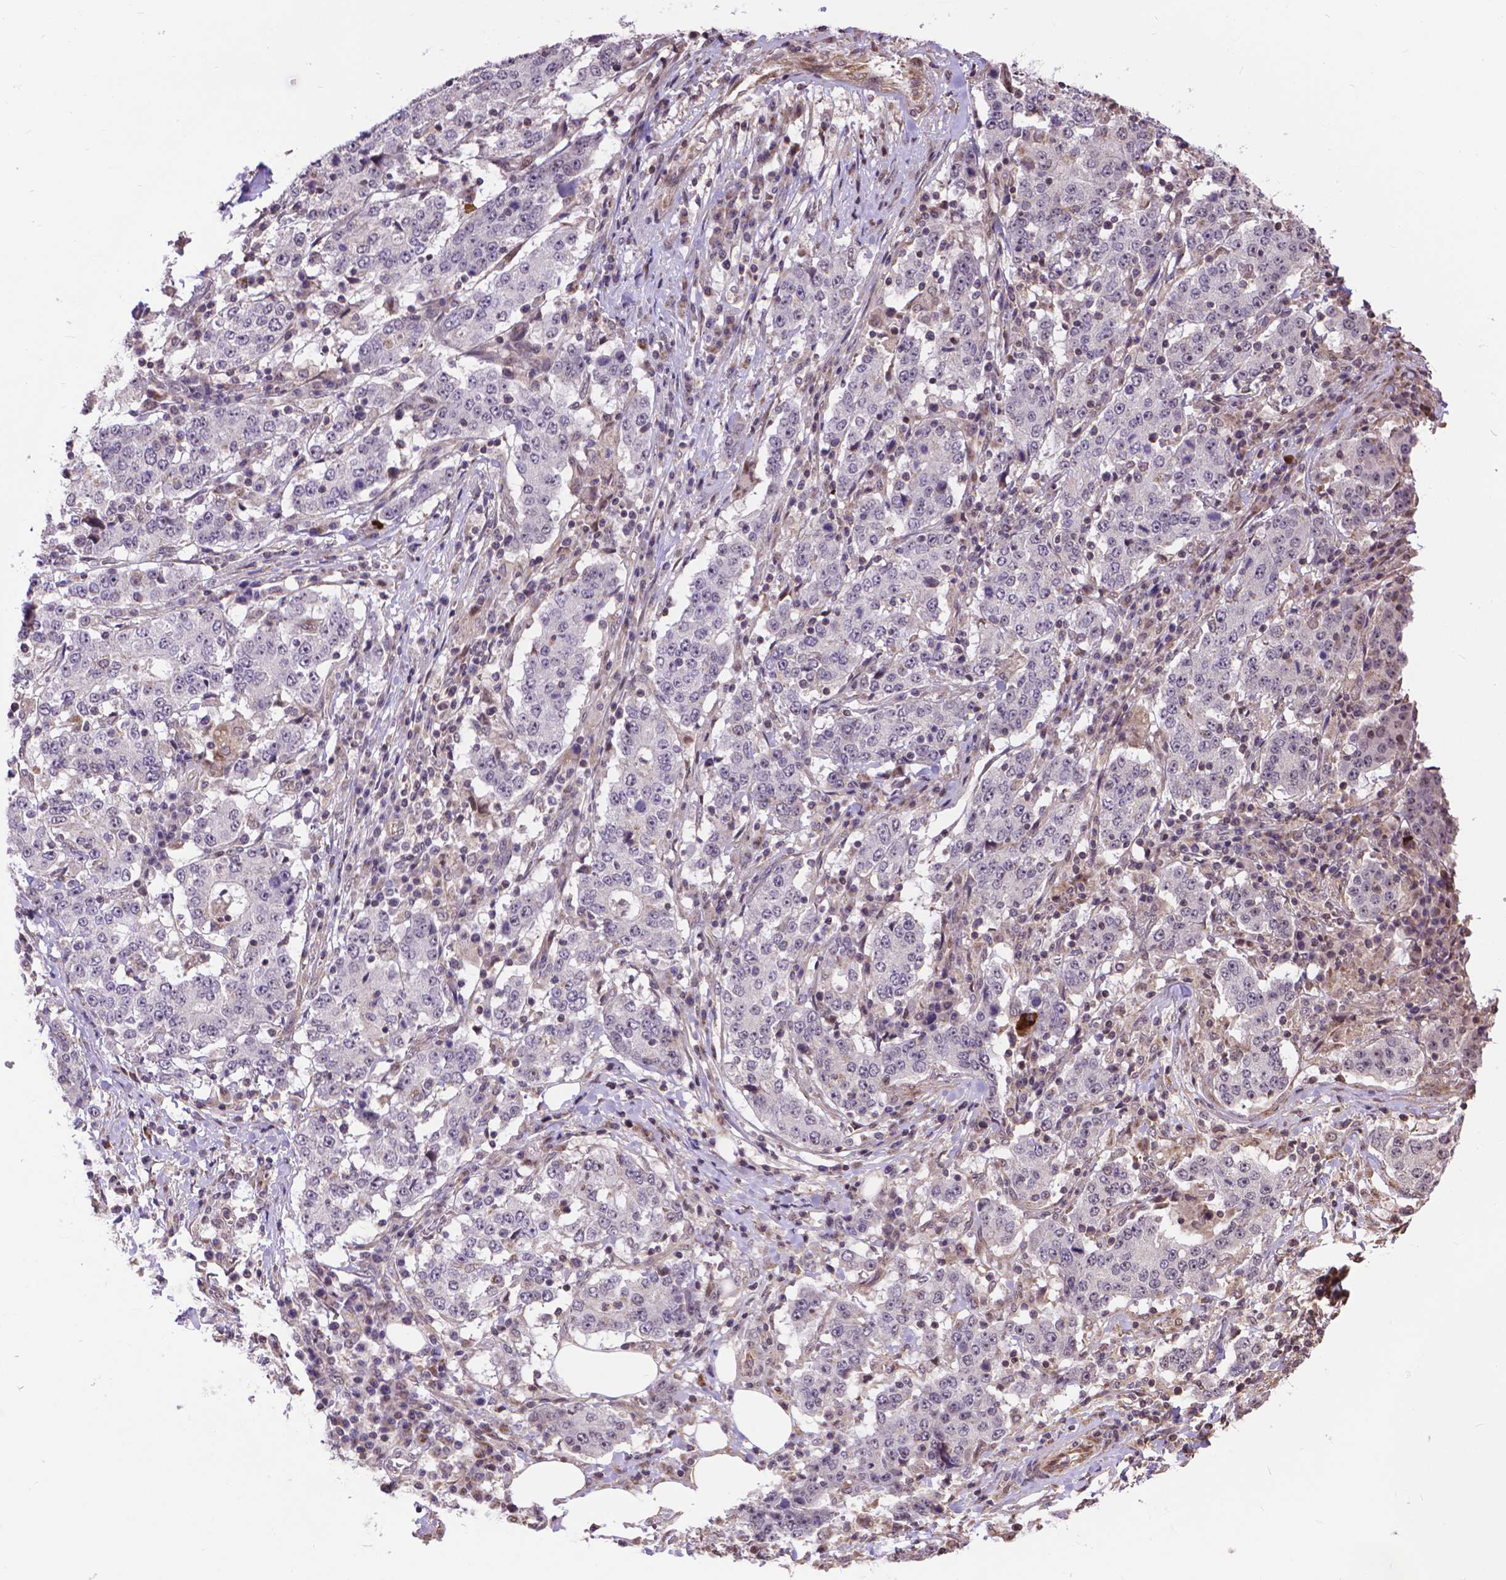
{"staining": {"intensity": "negative", "quantity": "none", "location": "none"}, "tissue": "stomach cancer", "cell_type": "Tumor cells", "image_type": "cancer", "snomed": [{"axis": "morphology", "description": "Adenocarcinoma, NOS"}, {"axis": "topography", "description": "Stomach"}], "caption": "This is a histopathology image of immunohistochemistry staining of stomach cancer, which shows no positivity in tumor cells.", "gene": "TMEM135", "patient": {"sex": "male", "age": 59}}